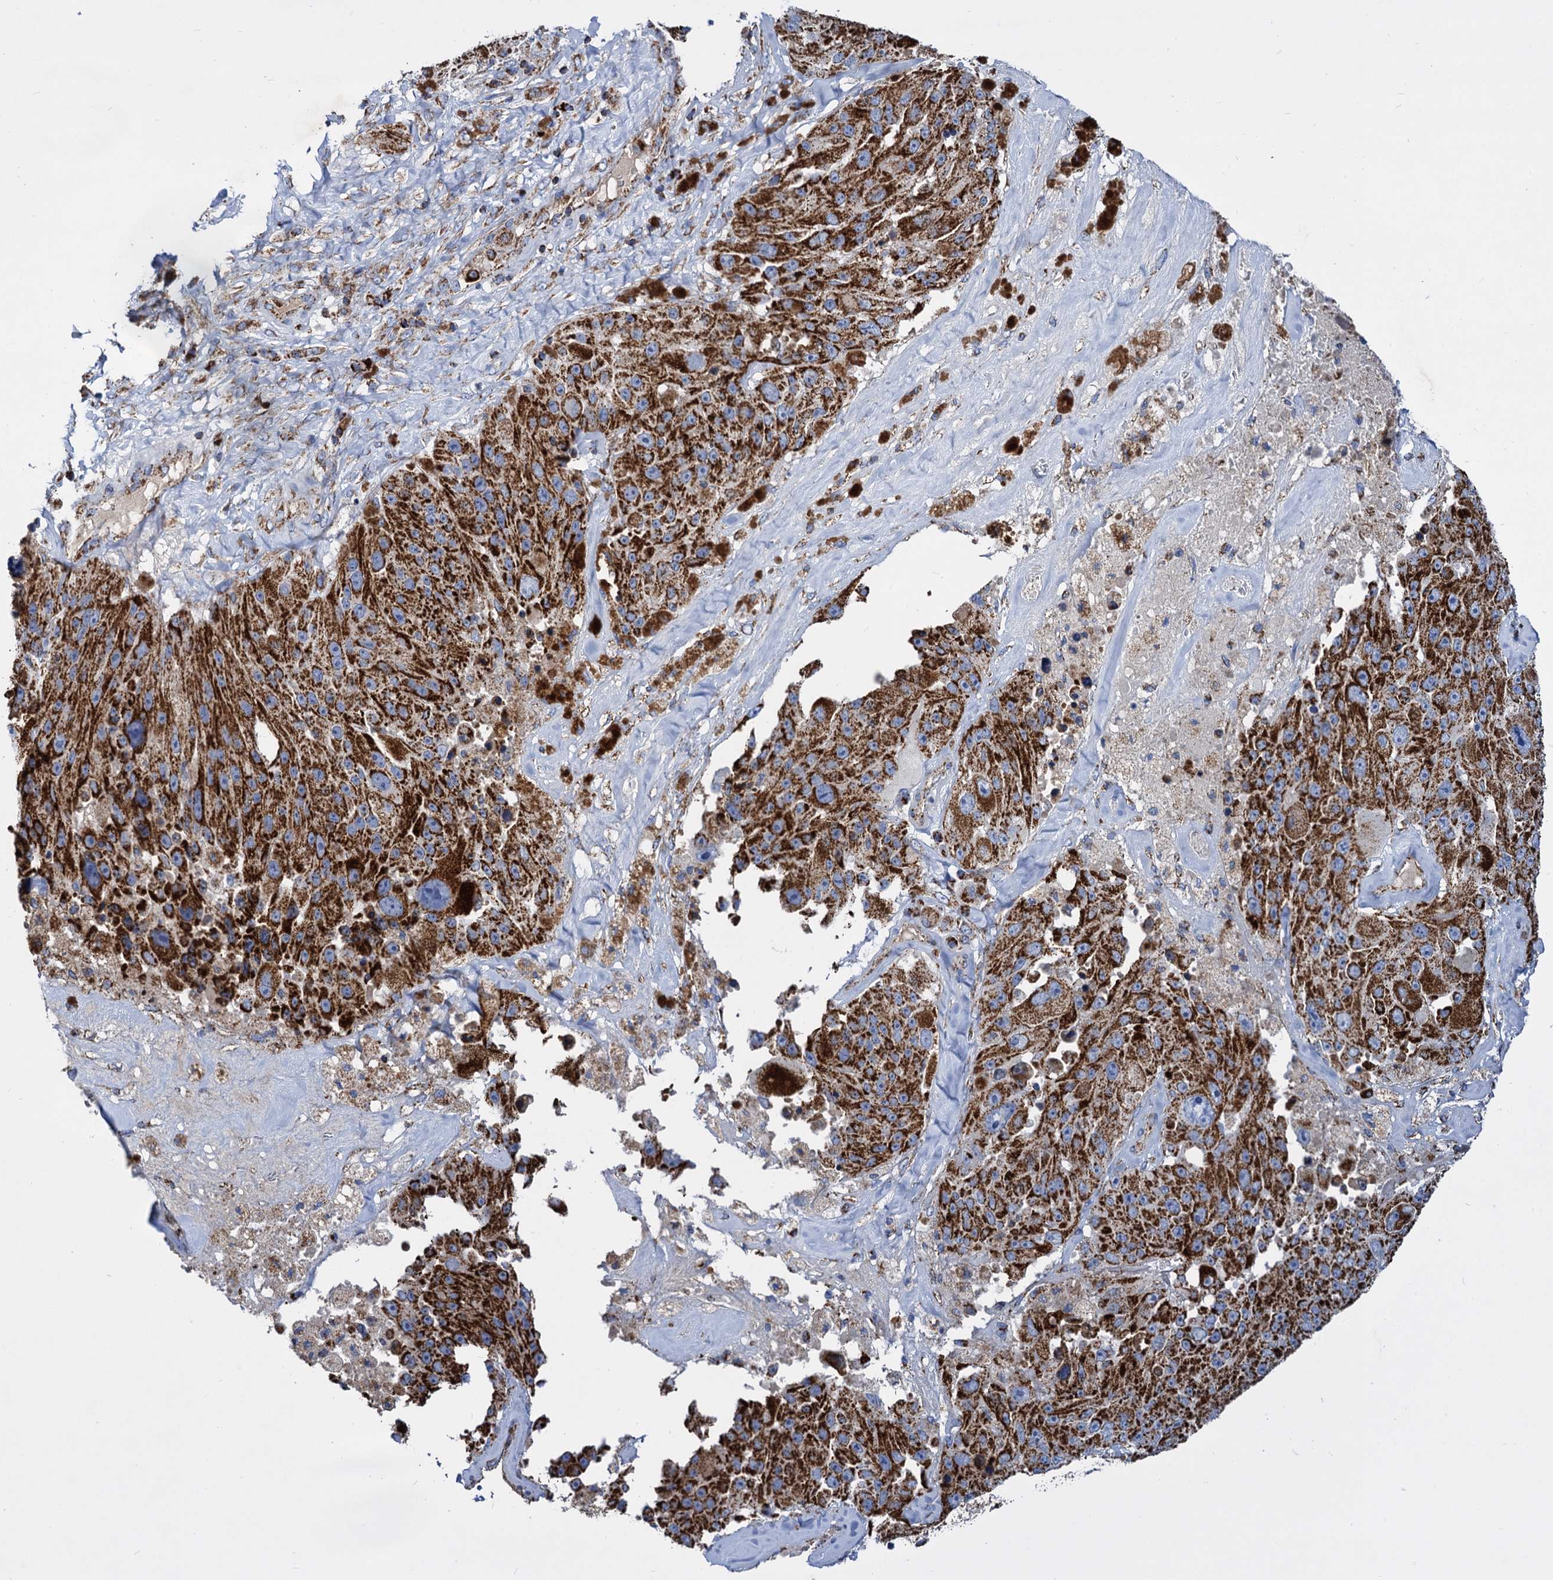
{"staining": {"intensity": "strong", "quantity": ">75%", "location": "cytoplasmic/membranous"}, "tissue": "melanoma", "cell_type": "Tumor cells", "image_type": "cancer", "snomed": [{"axis": "morphology", "description": "Malignant melanoma, Metastatic site"}, {"axis": "topography", "description": "Lymph node"}], "caption": "Protein staining displays strong cytoplasmic/membranous staining in about >75% of tumor cells in malignant melanoma (metastatic site).", "gene": "TIMM10", "patient": {"sex": "male", "age": 62}}